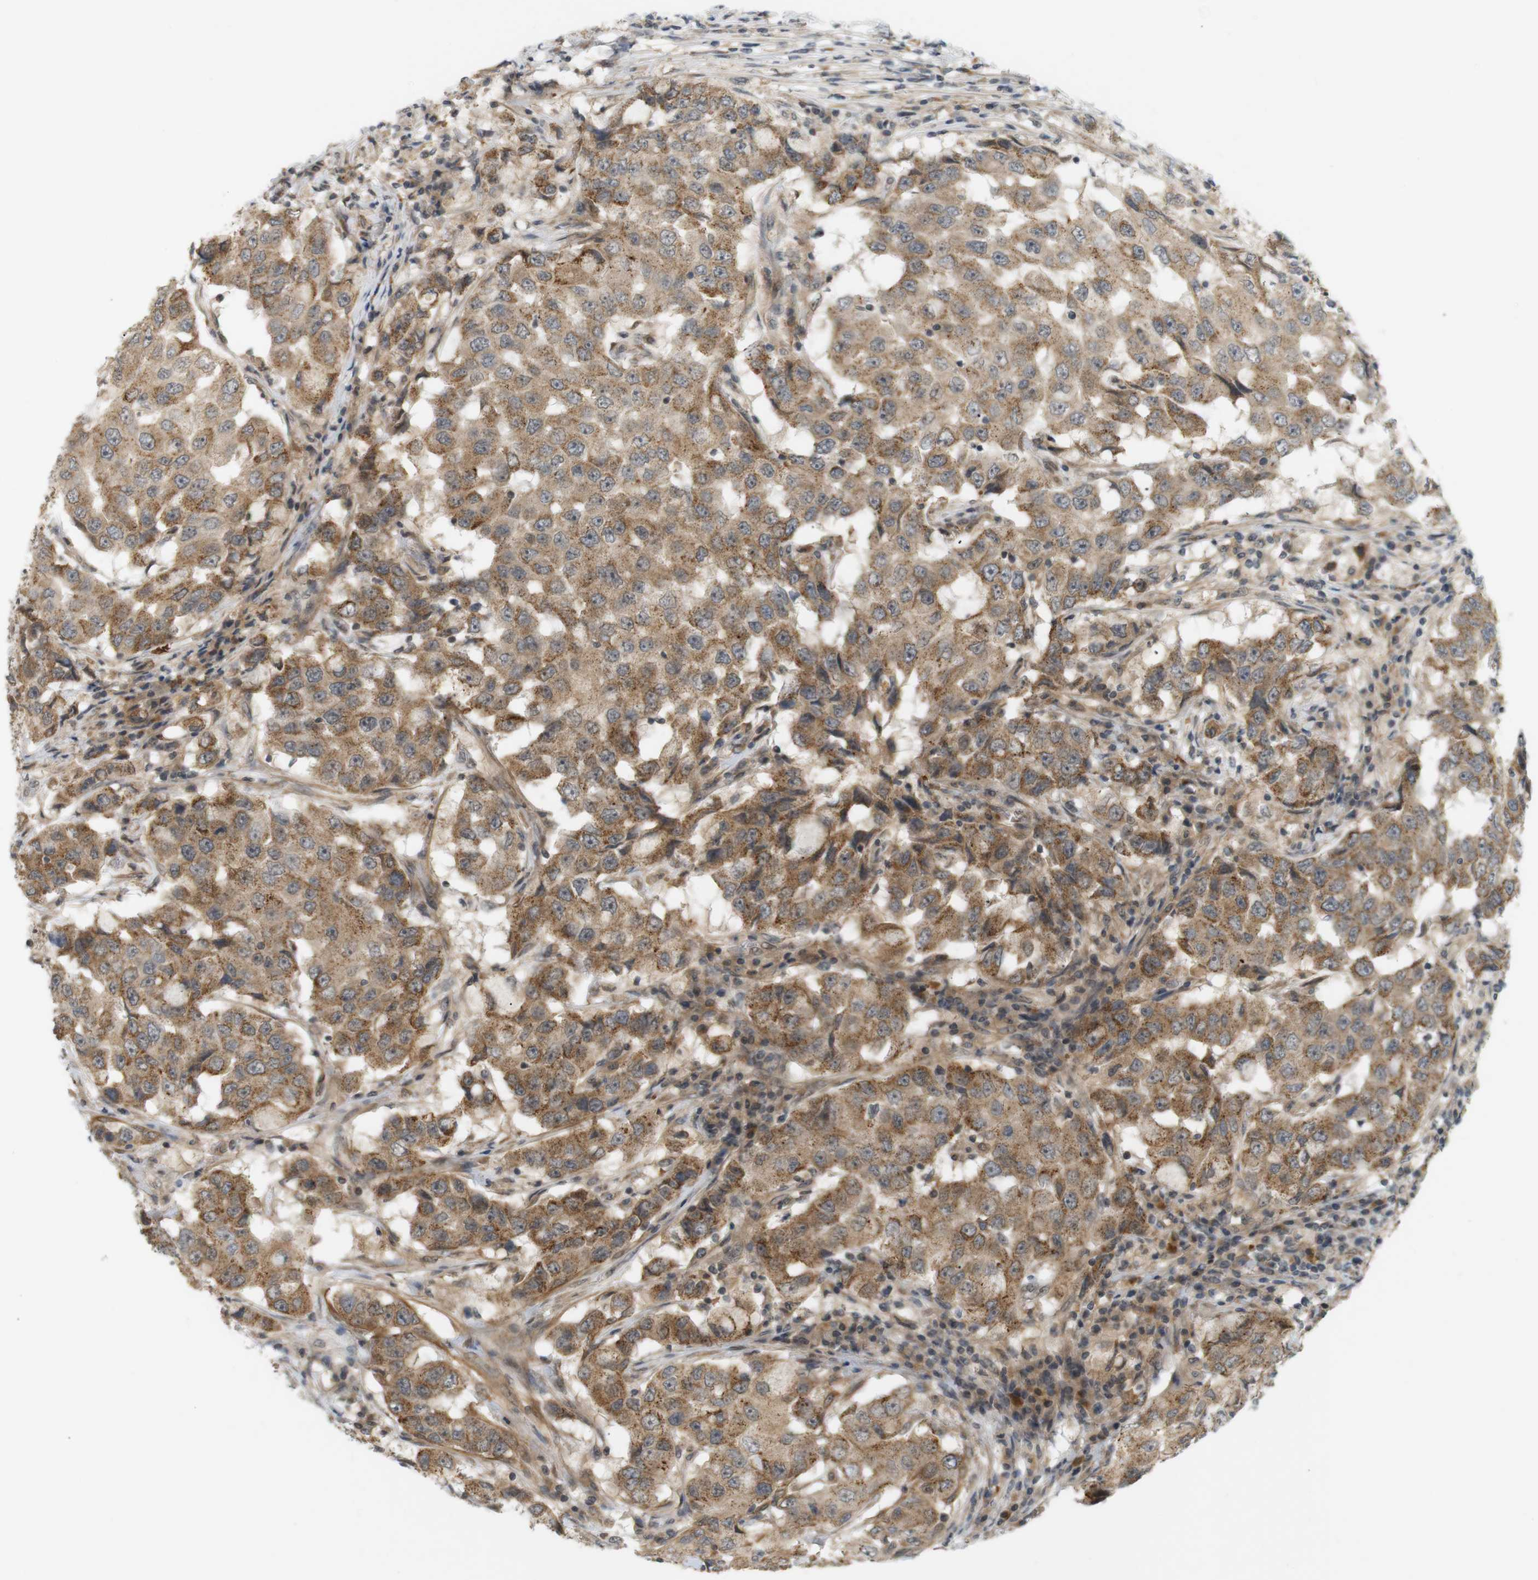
{"staining": {"intensity": "moderate", "quantity": ">75%", "location": "cytoplasmic/membranous"}, "tissue": "breast cancer", "cell_type": "Tumor cells", "image_type": "cancer", "snomed": [{"axis": "morphology", "description": "Duct carcinoma"}, {"axis": "topography", "description": "Breast"}], "caption": "Invasive ductal carcinoma (breast) tissue displays moderate cytoplasmic/membranous positivity in approximately >75% of tumor cells, visualized by immunohistochemistry.", "gene": "SOCS6", "patient": {"sex": "female", "age": 27}}